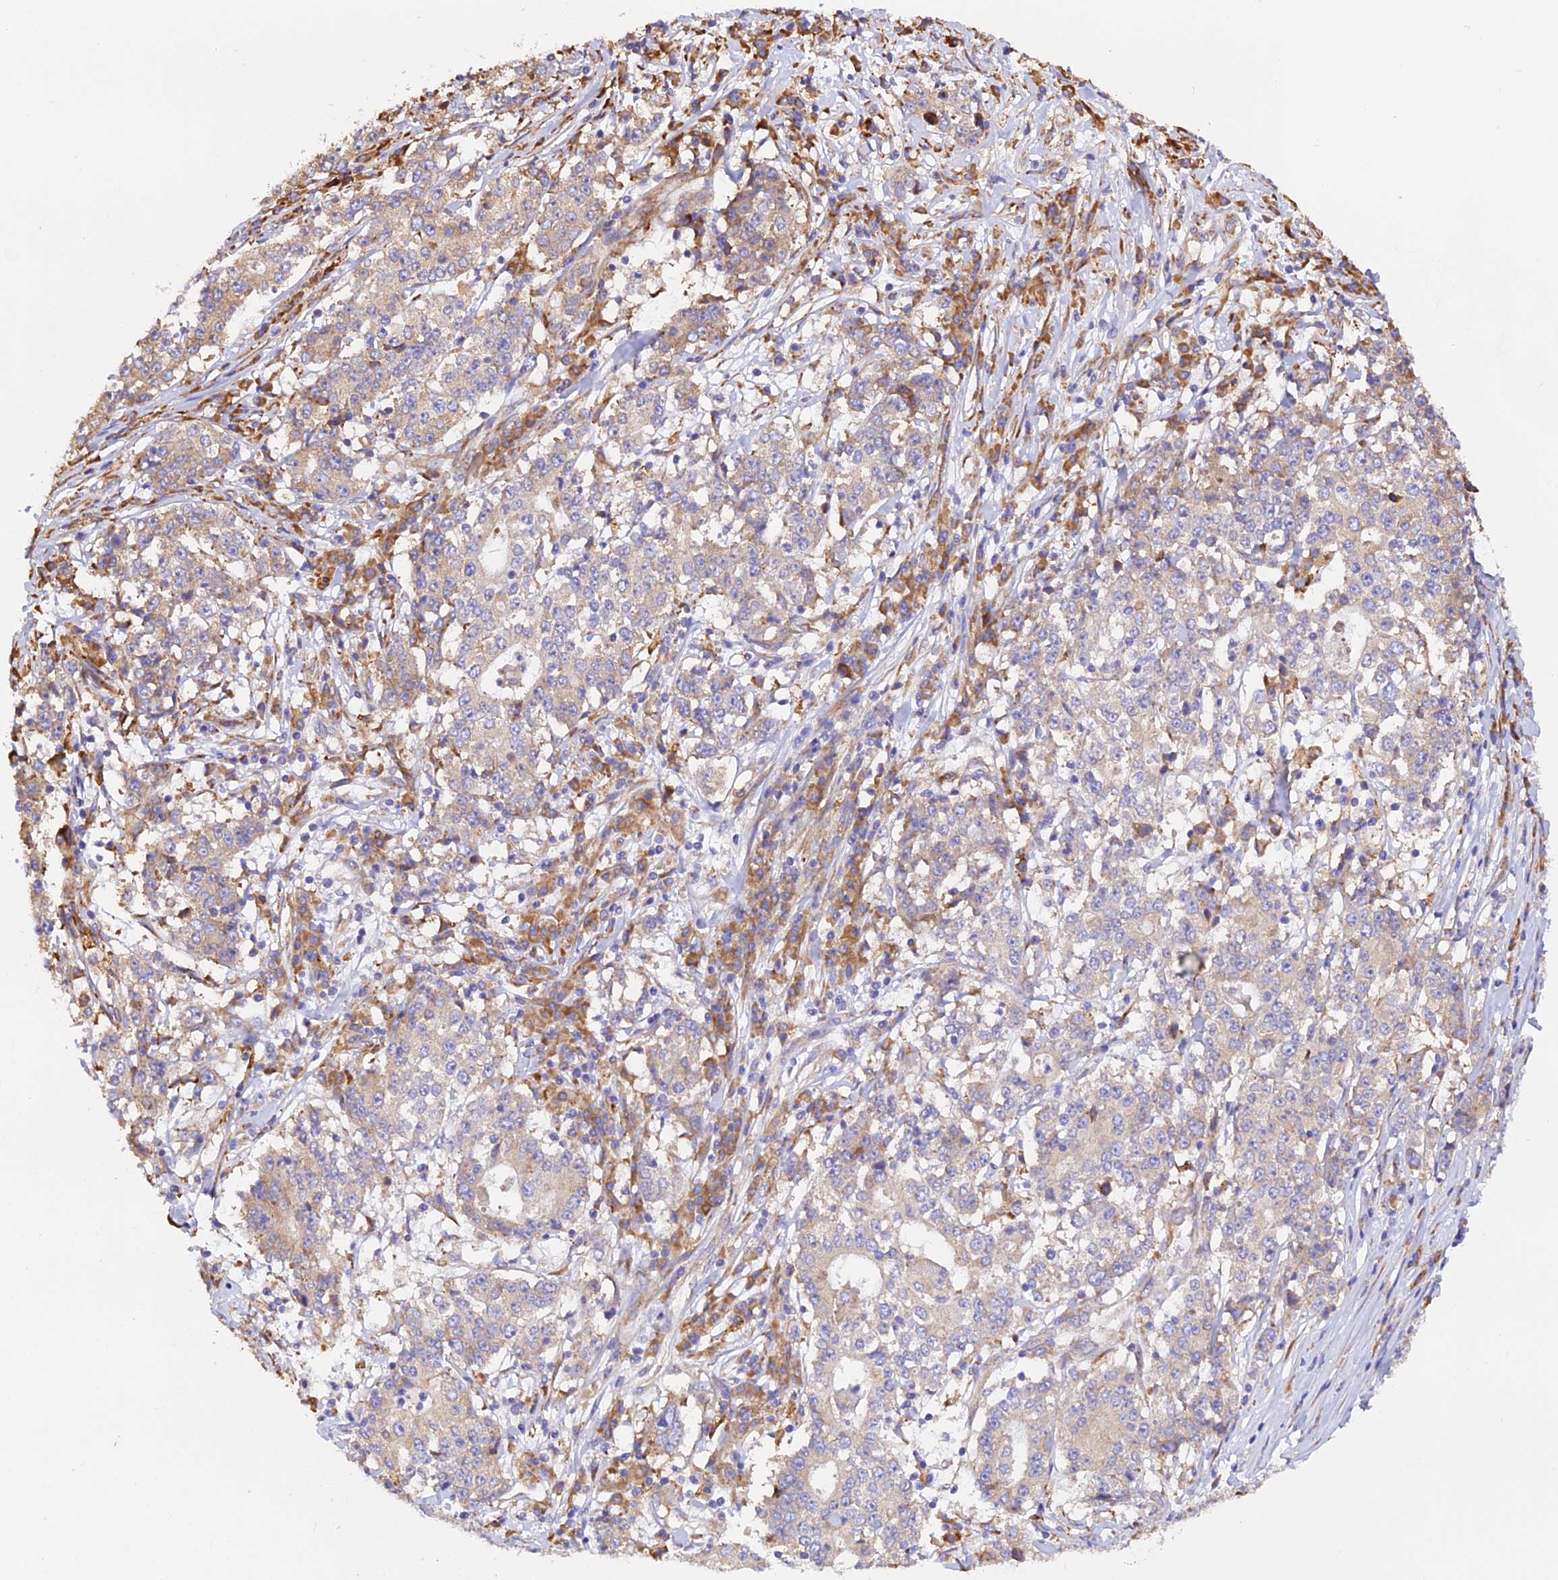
{"staining": {"intensity": "weak", "quantity": "25%-75%", "location": "cytoplasmic/membranous"}, "tissue": "stomach cancer", "cell_type": "Tumor cells", "image_type": "cancer", "snomed": [{"axis": "morphology", "description": "Adenocarcinoma, NOS"}, {"axis": "topography", "description": "Stomach"}], "caption": "Human stomach cancer (adenocarcinoma) stained with a protein marker demonstrates weak staining in tumor cells.", "gene": "RPL5", "patient": {"sex": "male", "age": 59}}